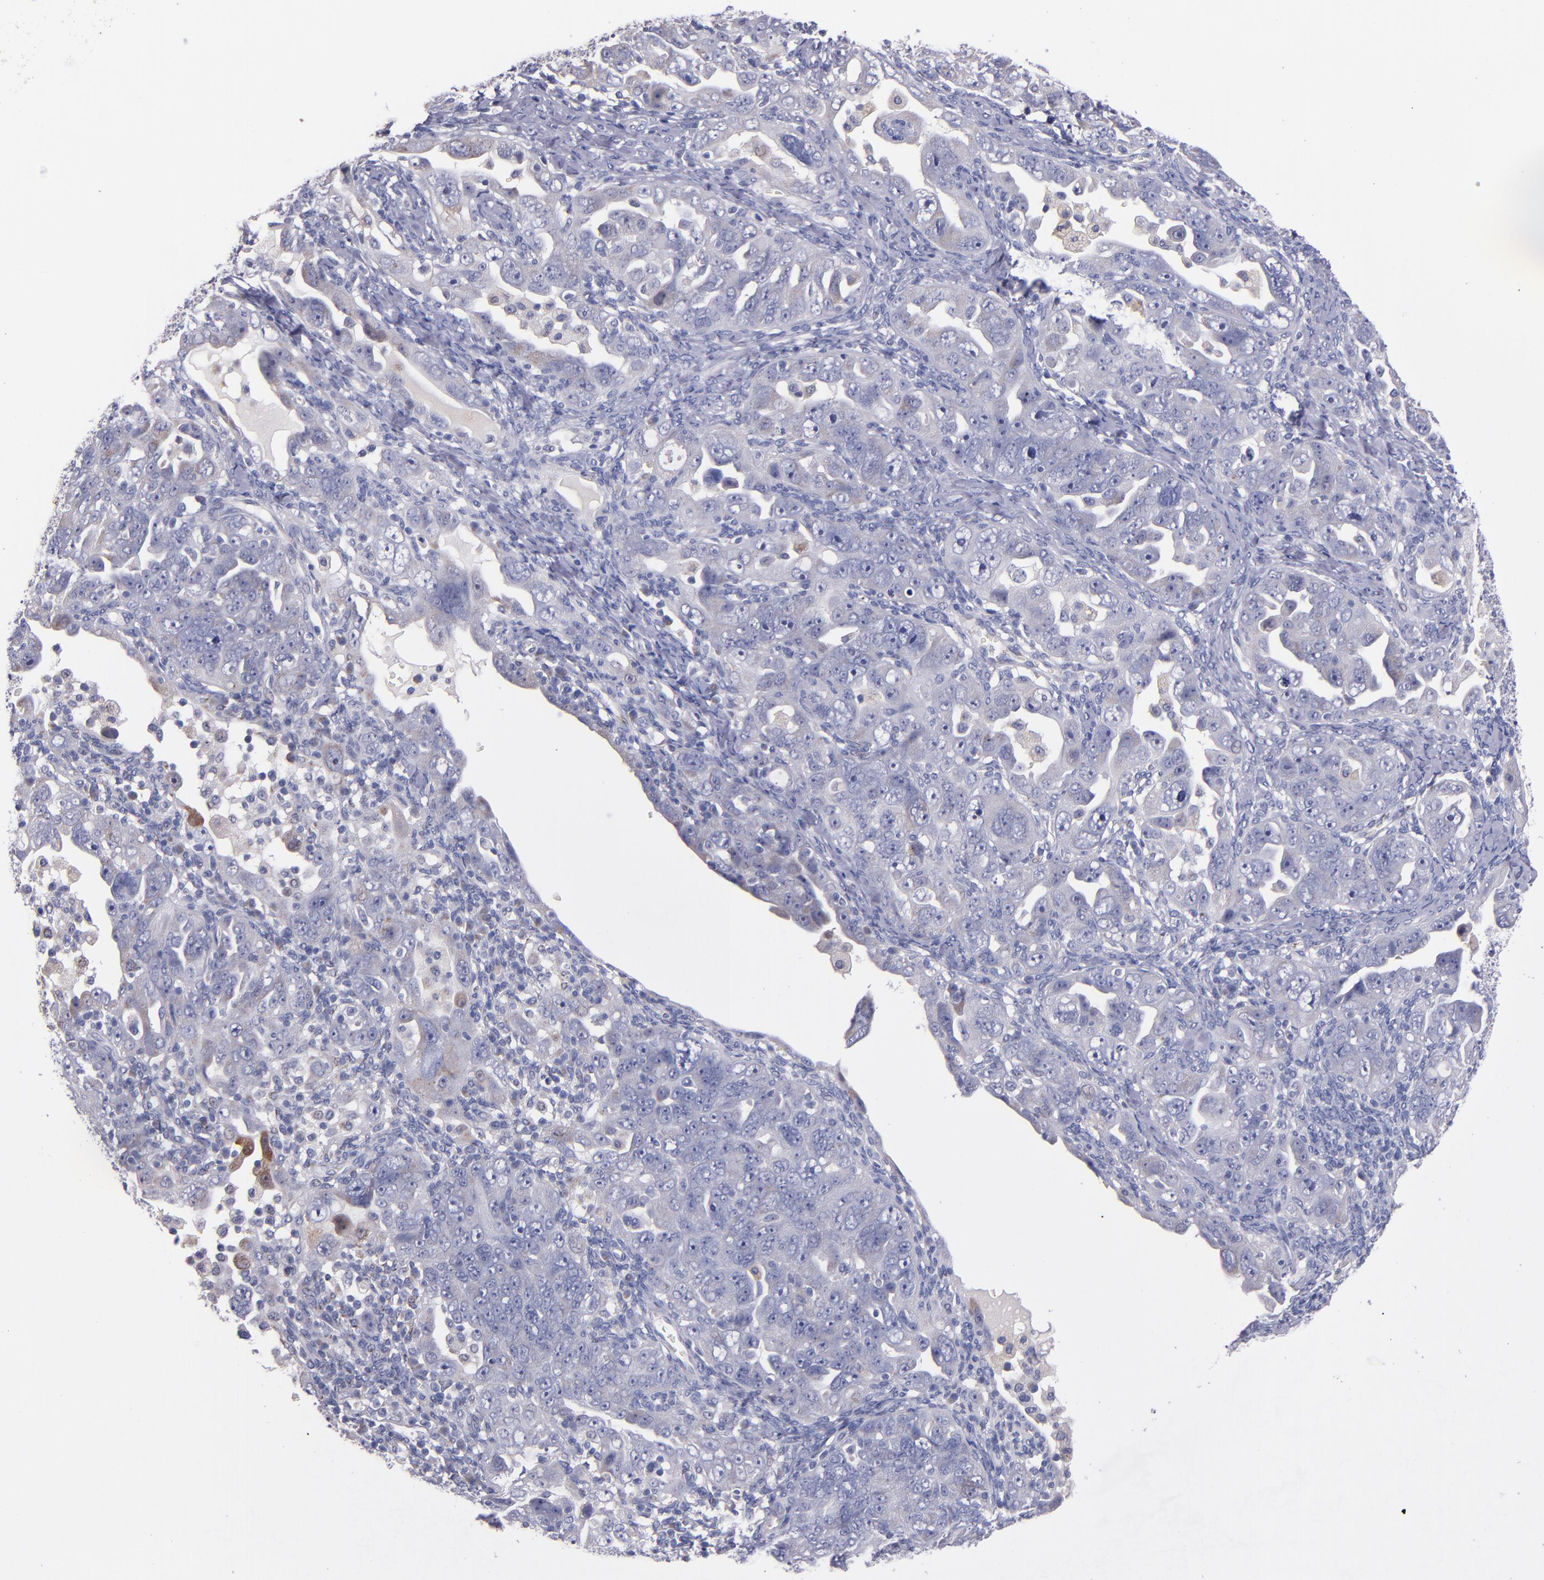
{"staining": {"intensity": "weak", "quantity": "<25%", "location": "cytoplasmic/membranous"}, "tissue": "ovarian cancer", "cell_type": "Tumor cells", "image_type": "cancer", "snomed": [{"axis": "morphology", "description": "Cystadenocarcinoma, serous, NOS"}, {"axis": "topography", "description": "Ovary"}], "caption": "The micrograph displays no significant expression in tumor cells of serous cystadenocarcinoma (ovarian).", "gene": "RAB41", "patient": {"sex": "female", "age": 66}}